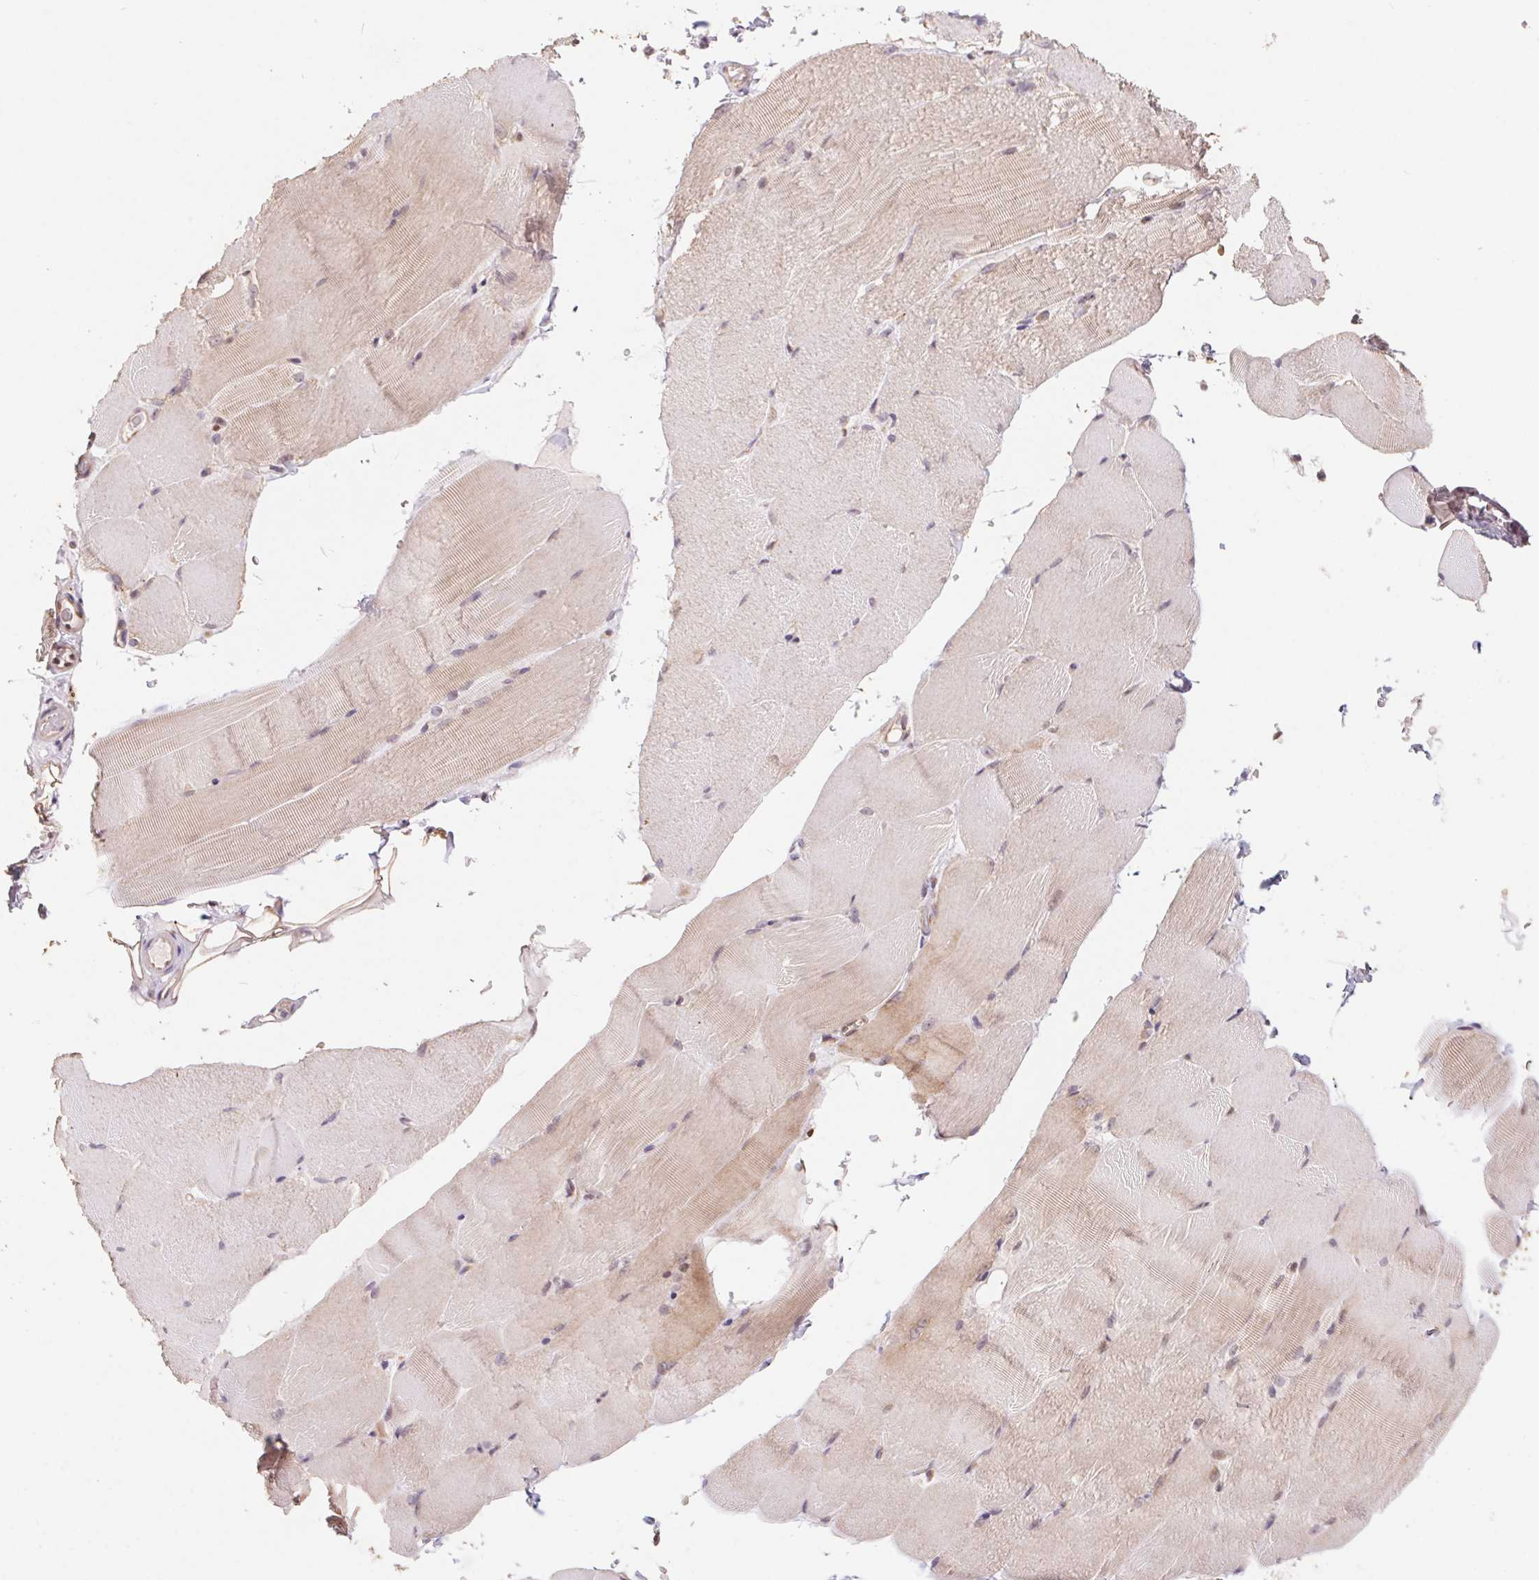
{"staining": {"intensity": "weak", "quantity": "<25%", "location": "cytoplasmic/membranous"}, "tissue": "skeletal muscle", "cell_type": "Myocytes", "image_type": "normal", "snomed": [{"axis": "morphology", "description": "Normal tissue, NOS"}, {"axis": "topography", "description": "Skeletal muscle"}], "caption": "Immunohistochemical staining of benign human skeletal muscle reveals no significant staining in myocytes. (DAB (3,3'-diaminobenzidine) IHC with hematoxylin counter stain).", "gene": "RPL27A", "patient": {"sex": "female", "age": 37}}